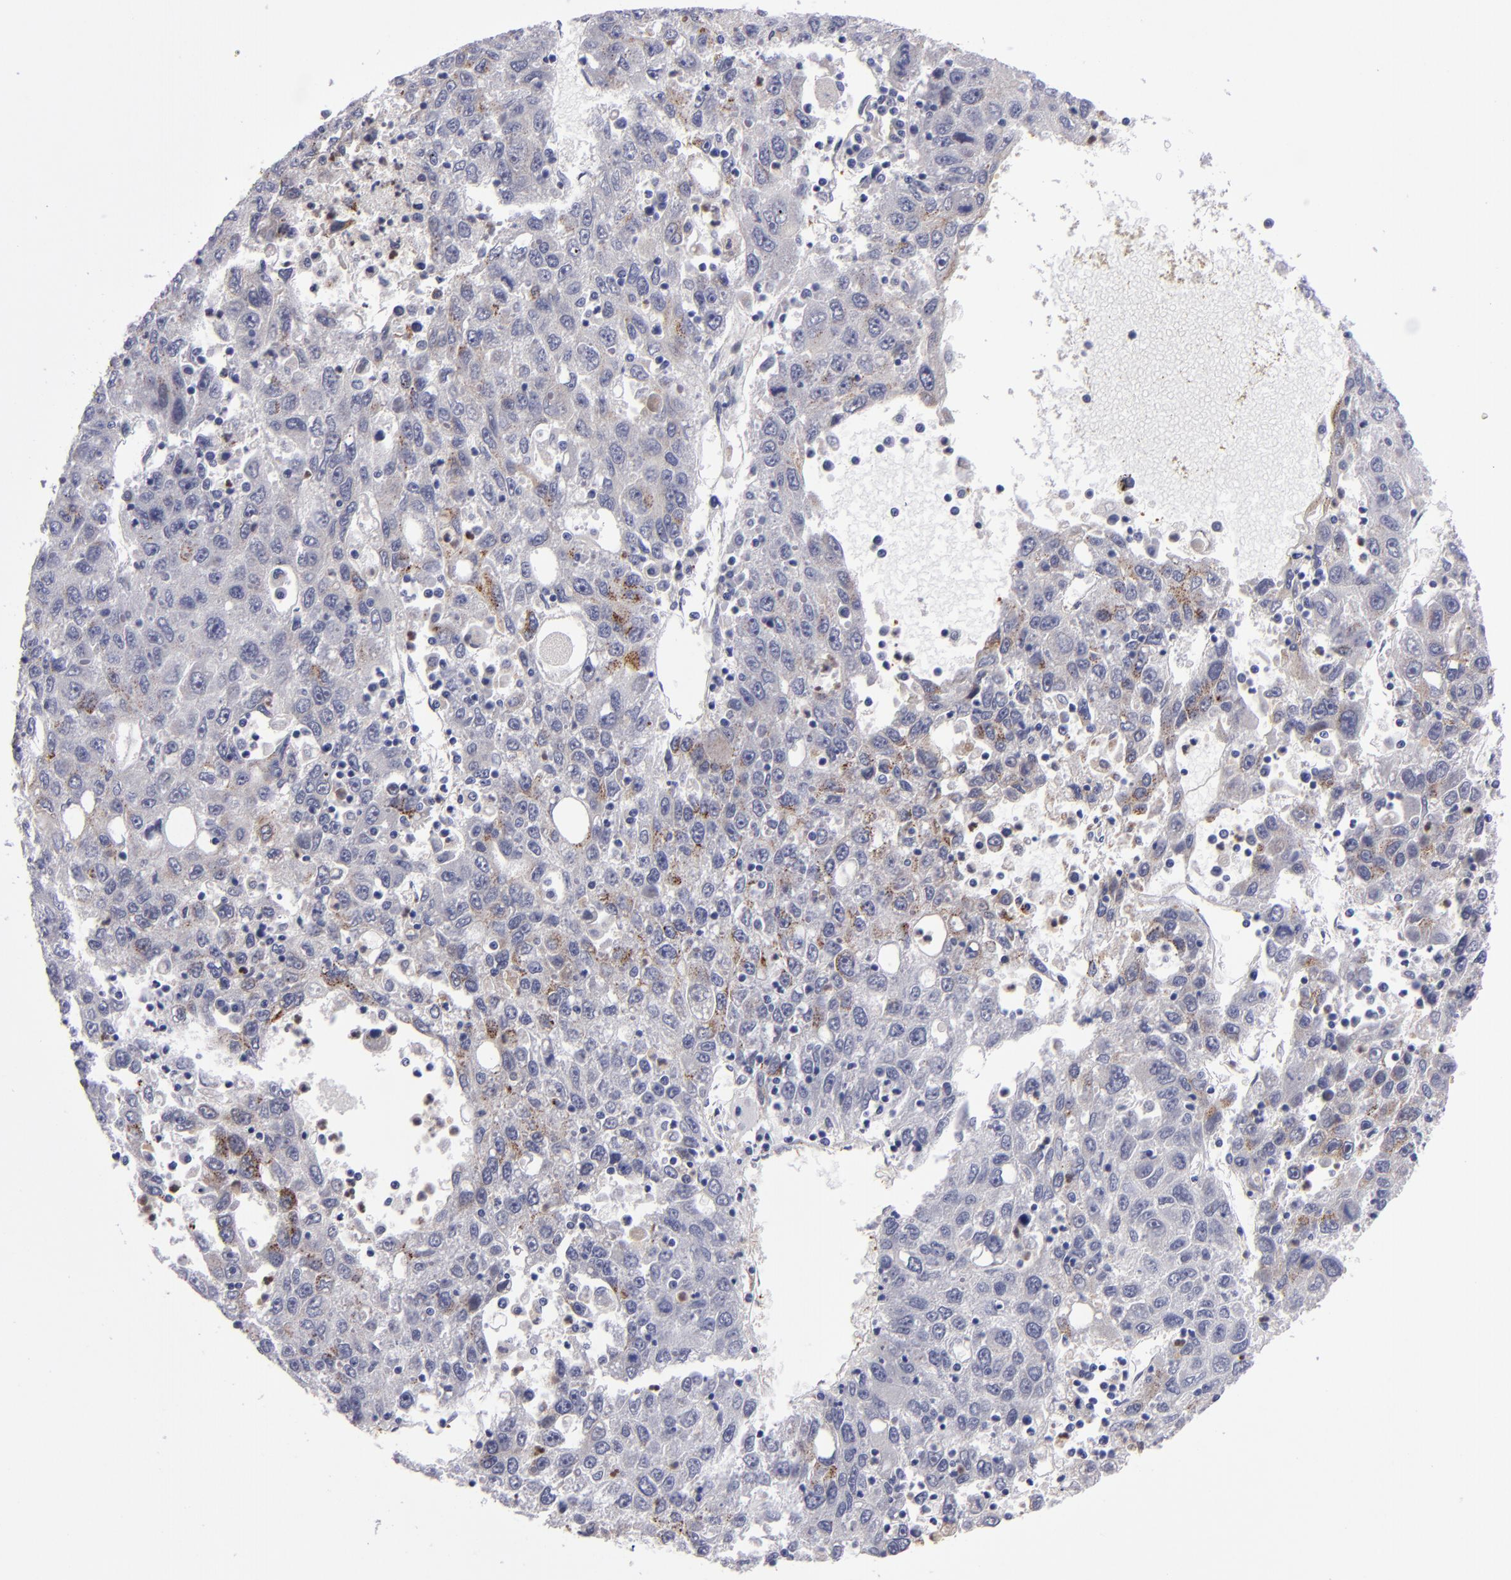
{"staining": {"intensity": "moderate", "quantity": "<25%", "location": "cytoplasmic/membranous"}, "tissue": "liver cancer", "cell_type": "Tumor cells", "image_type": "cancer", "snomed": [{"axis": "morphology", "description": "Carcinoma, Hepatocellular, NOS"}, {"axis": "topography", "description": "Liver"}], "caption": "Immunohistochemical staining of liver cancer (hepatocellular carcinoma) demonstrates low levels of moderate cytoplasmic/membranous expression in approximately <25% of tumor cells. Using DAB (3,3'-diaminobenzidine) (brown) and hematoxylin (blue) stains, captured at high magnification using brightfield microscopy.", "gene": "RAB41", "patient": {"sex": "male", "age": 49}}